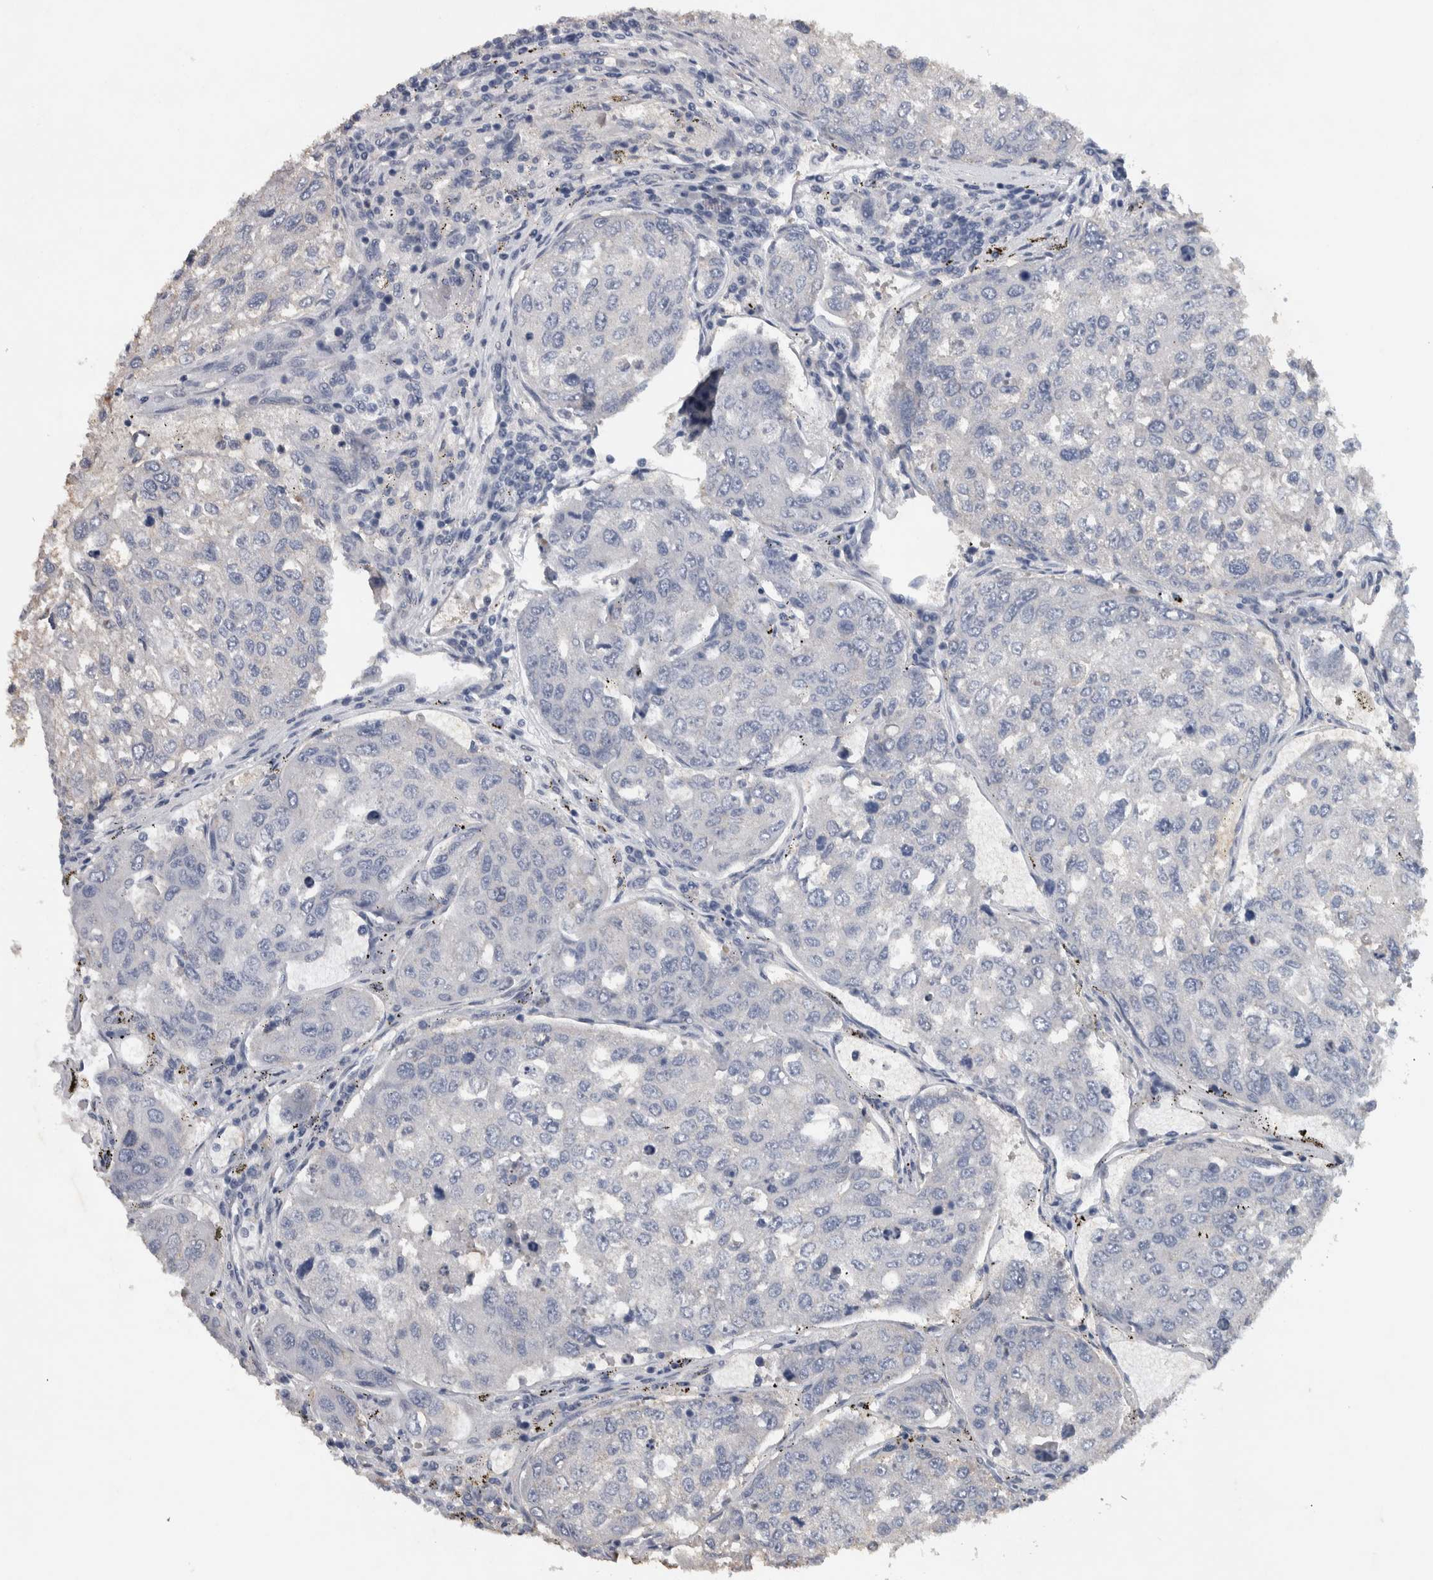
{"staining": {"intensity": "negative", "quantity": "none", "location": "none"}, "tissue": "urothelial cancer", "cell_type": "Tumor cells", "image_type": "cancer", "snomed": [{"axis": "morphology", "description": "Urothelial carcinoma, High grade"}, {"axis": "topography", "description": "Lymph node"}, {"axis": "topography", "description": "Urinary bladder"}], "caption": "DAB (3,3'-diaminobenzidine) immunohistochemical staining of human urothelial cancer shows no significant expression in tumor cells.", "gene": "NT5C2", "patient": {"sex": "male", "age": 51}}